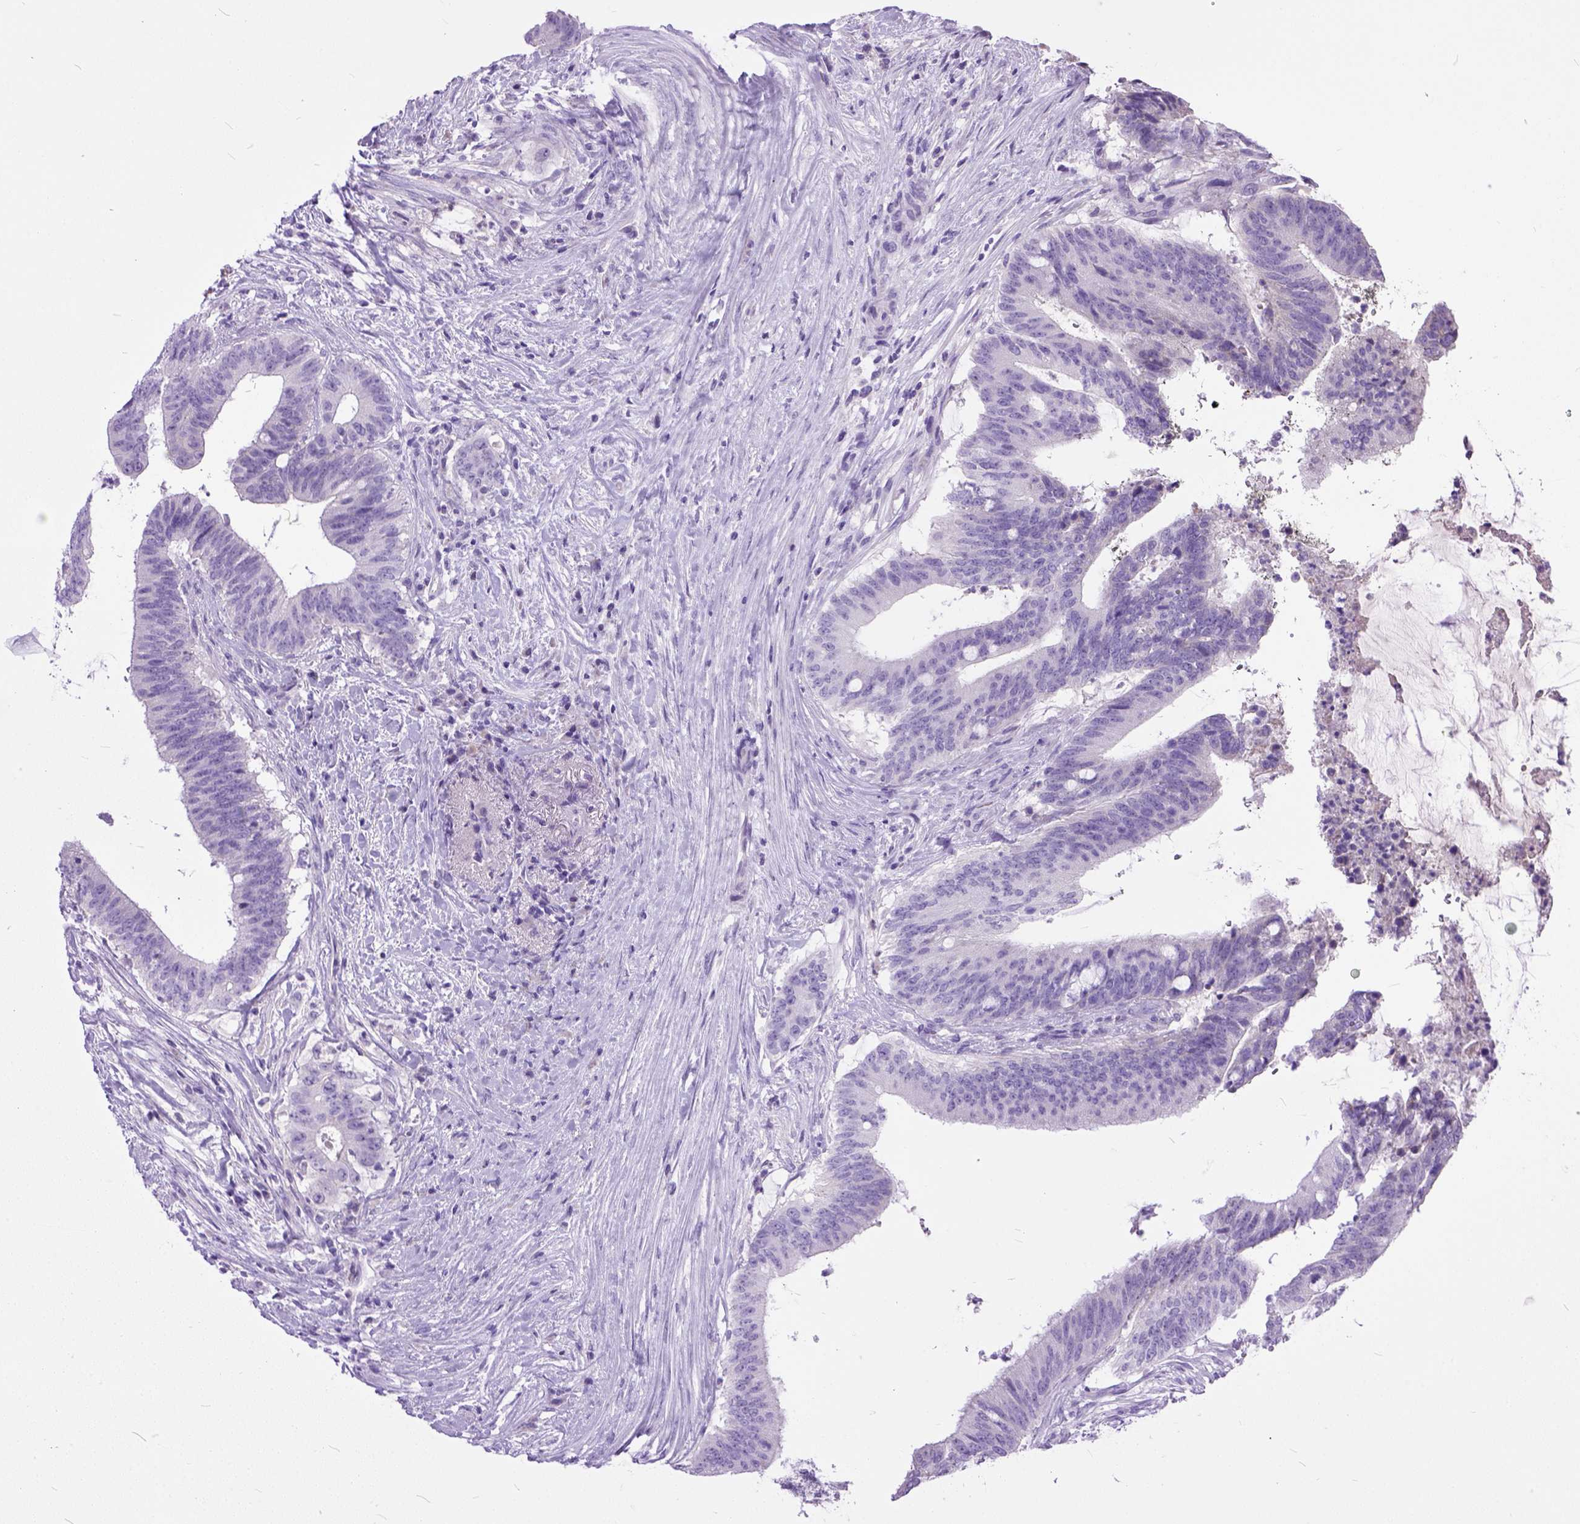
{"staining": {"intensity": "negative", "quantity": "none", "location": "none"}, "tissue": "colorectal cancer", "cell_type": "Tumor cells", "image_type": "cancer", "snomed": [{"axis": "morphology", "description": "Adenocarcinoma, NOS"}, {"axis": "topography", "description": "Colon"}], "caption": "Protein analysis of adenocarcinoma (colorectal) shows no significant staining in tumor cells. The staining is performed using DAB brown chromogen with nuclei counter-stained in using hematoxylin.", "gene": "PLK5", "patient": {"sex": "female", "age": 43}}